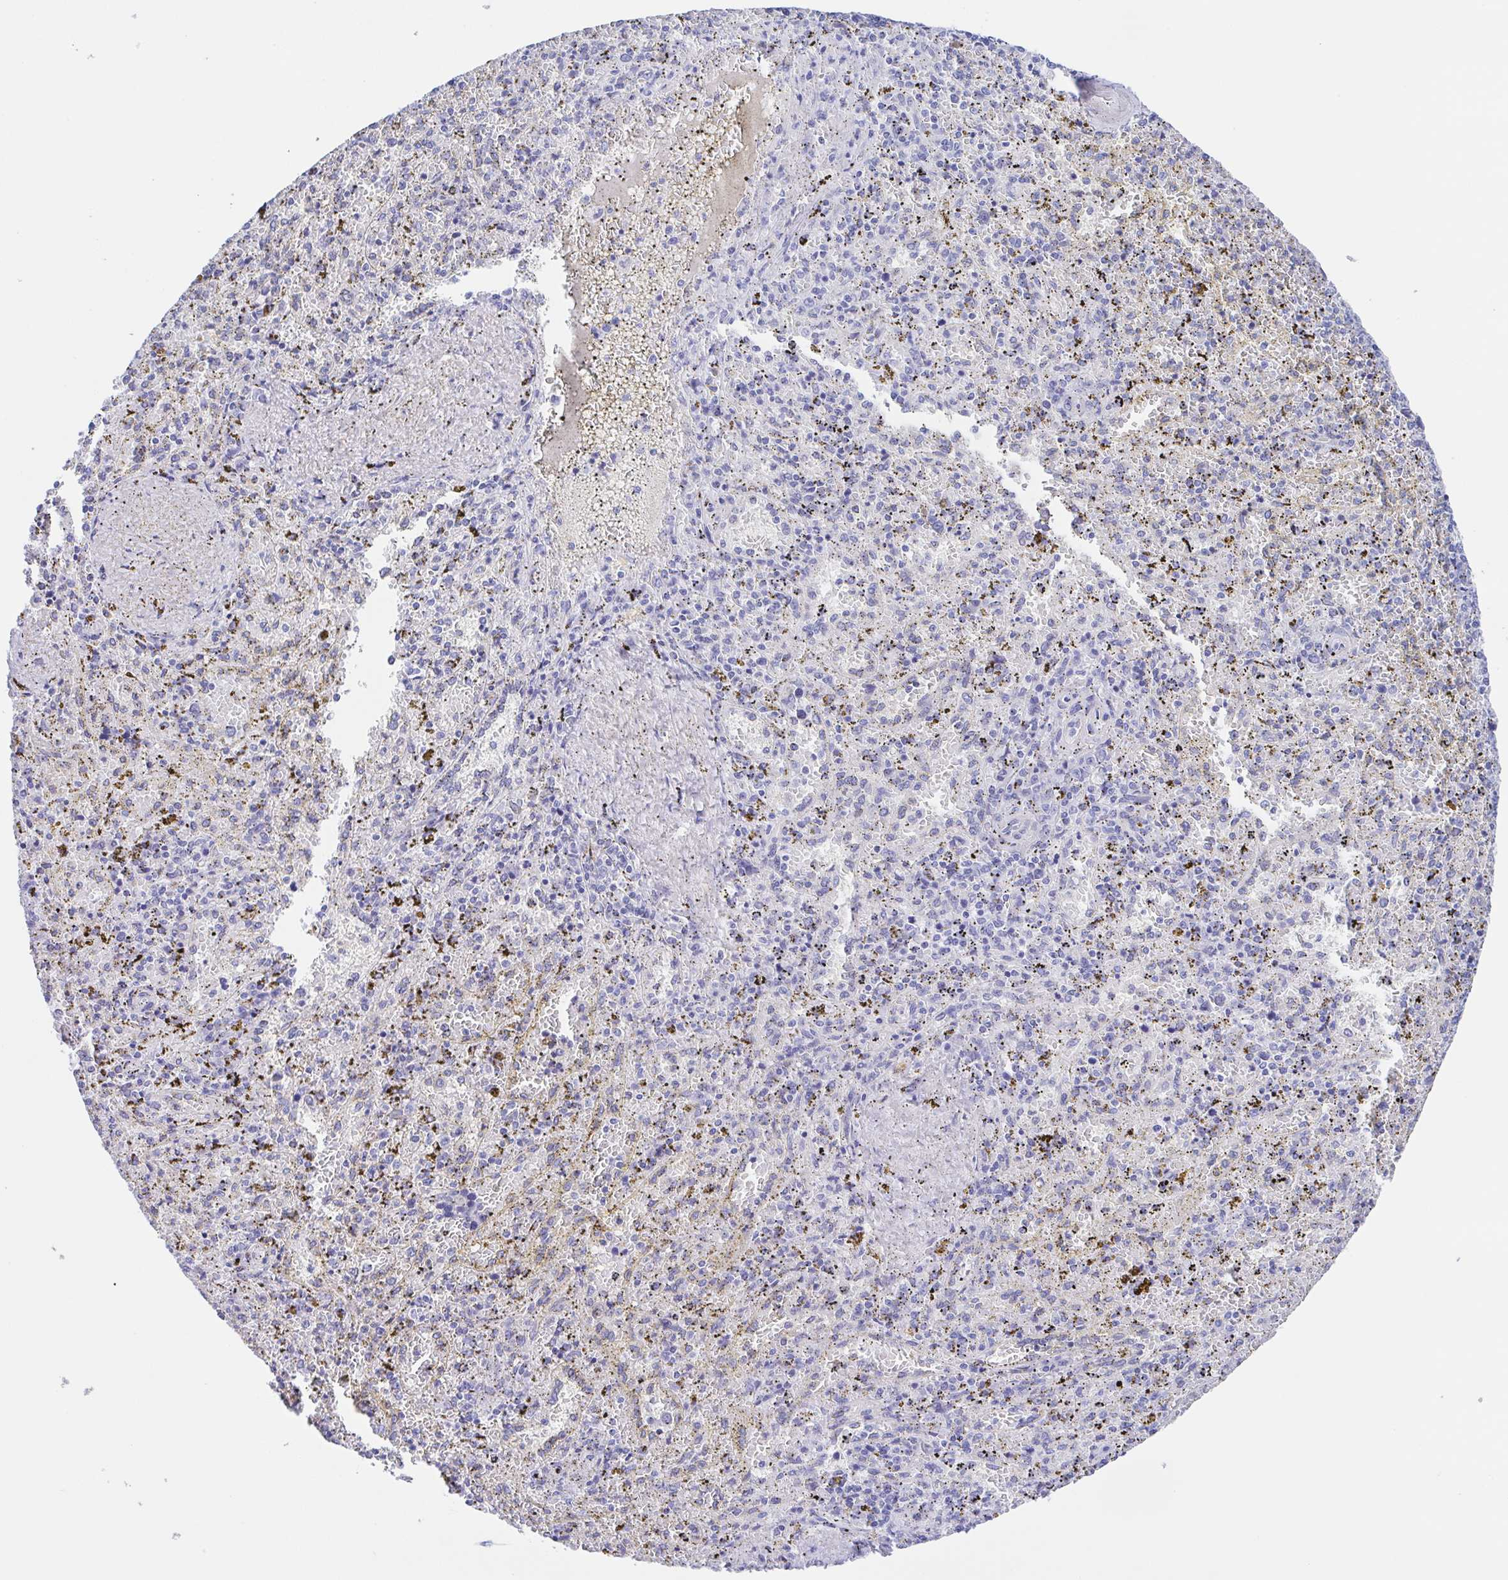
{"staining": {"intensity": "negative", "quantity": "none", "location": "none"}, "tissue": "spleen", "cell_type": "Cells in red pulp", "image_type": "normal", "snomed": [{"axis": "morphology", "description": "Normal tissue, NOS"}, {"axis": "topography", "description": "Spleen"}], "caption": "Immunohistochemistry micrograph of benign human spleen stained for a protein (brown), which displays no expression in cells in red pulp.", "gene": "MUCL3", "patient": {"sex": "female", "age": 50}}